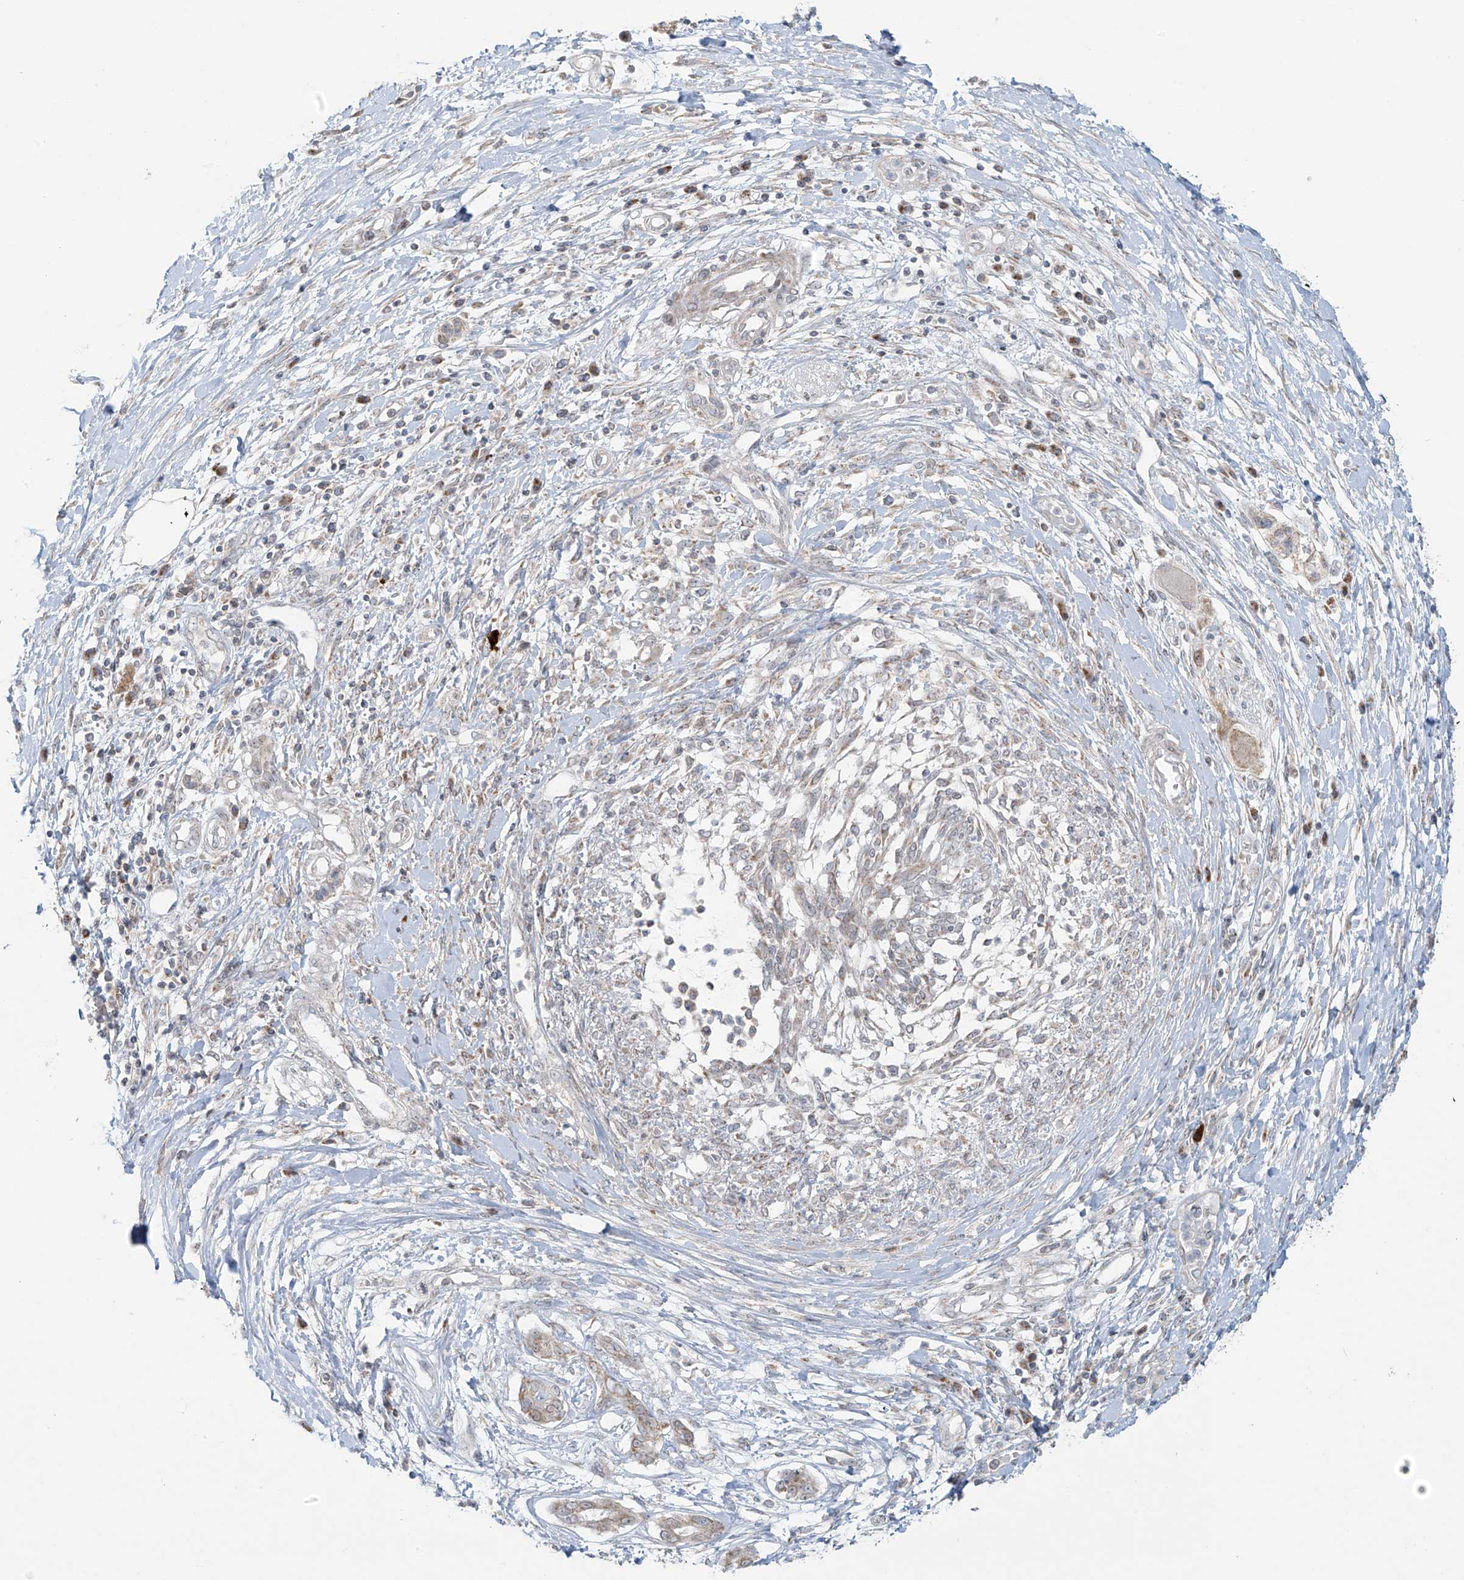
{"staining": {"intensity": "negative", "quantity": "none", "location": "none"}, "tissue": "pancreatic cancer", "cell_type": "Tumor cells", "image_type": "cancer", "snomed": [{"axis": "morphology", "description": "Adenocarcinoma, NOS"}, {"axis": "topography", "description": "Pancreas"}], "caption": "Immunohistochemistry (IHC) of pancreatic cancer (adenocarcinoma) displays no expression in tumor cells. Brightfield microscopy of immunohistochemistry (IHC) stained with DAB (brown) and hematoxylin (blue), captured at high magnification.", "gene": "HDDC2", "patient": {"sex": "female", "age": 56}}